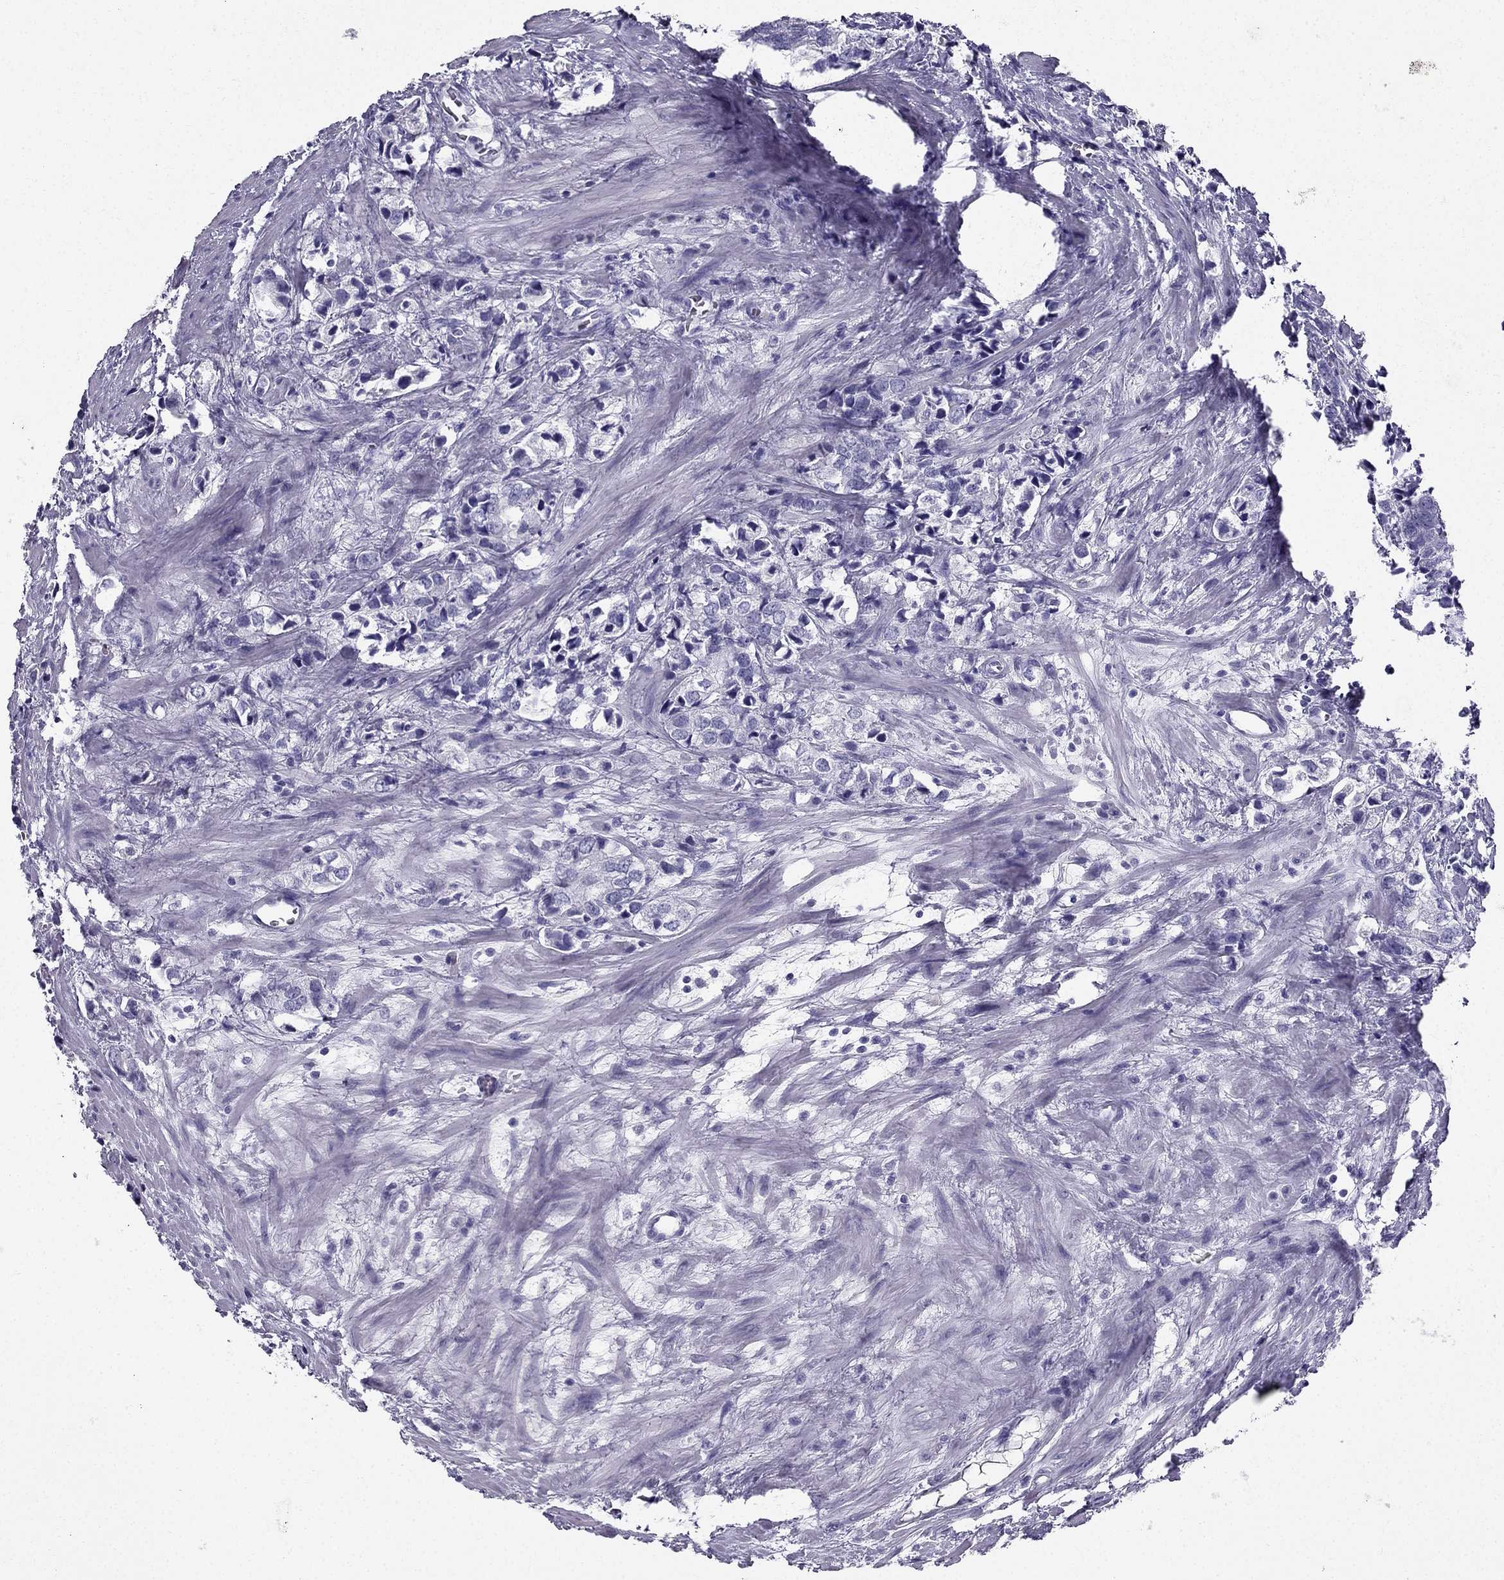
{"staining": {"intensity": "negative", "quantity": "none", "location": "none"}, "tissue": "prostate cancer", "cell_type": "Tumor cells", "image_type": "cancer", "snomed": [{"axis": "morphology", "description": "Adenocarcinoma, NOS"}, {"axis": "topography", "description": "Prostate and seminal vesicle, NOS"}], "caption": "Photomicrograph shows no protein expression in tumor cells of prostate cancer (adenocarcinoma) tissue. (Stains: DAB (3,3'-diaminobenzidine) immunohistochemistry (IHC) with hematoxylin counter stain, Microscopy: brightfield microscopy at high magnification).", "gene": "TFF3", "patient": {"sex": "male", "age": 63}}